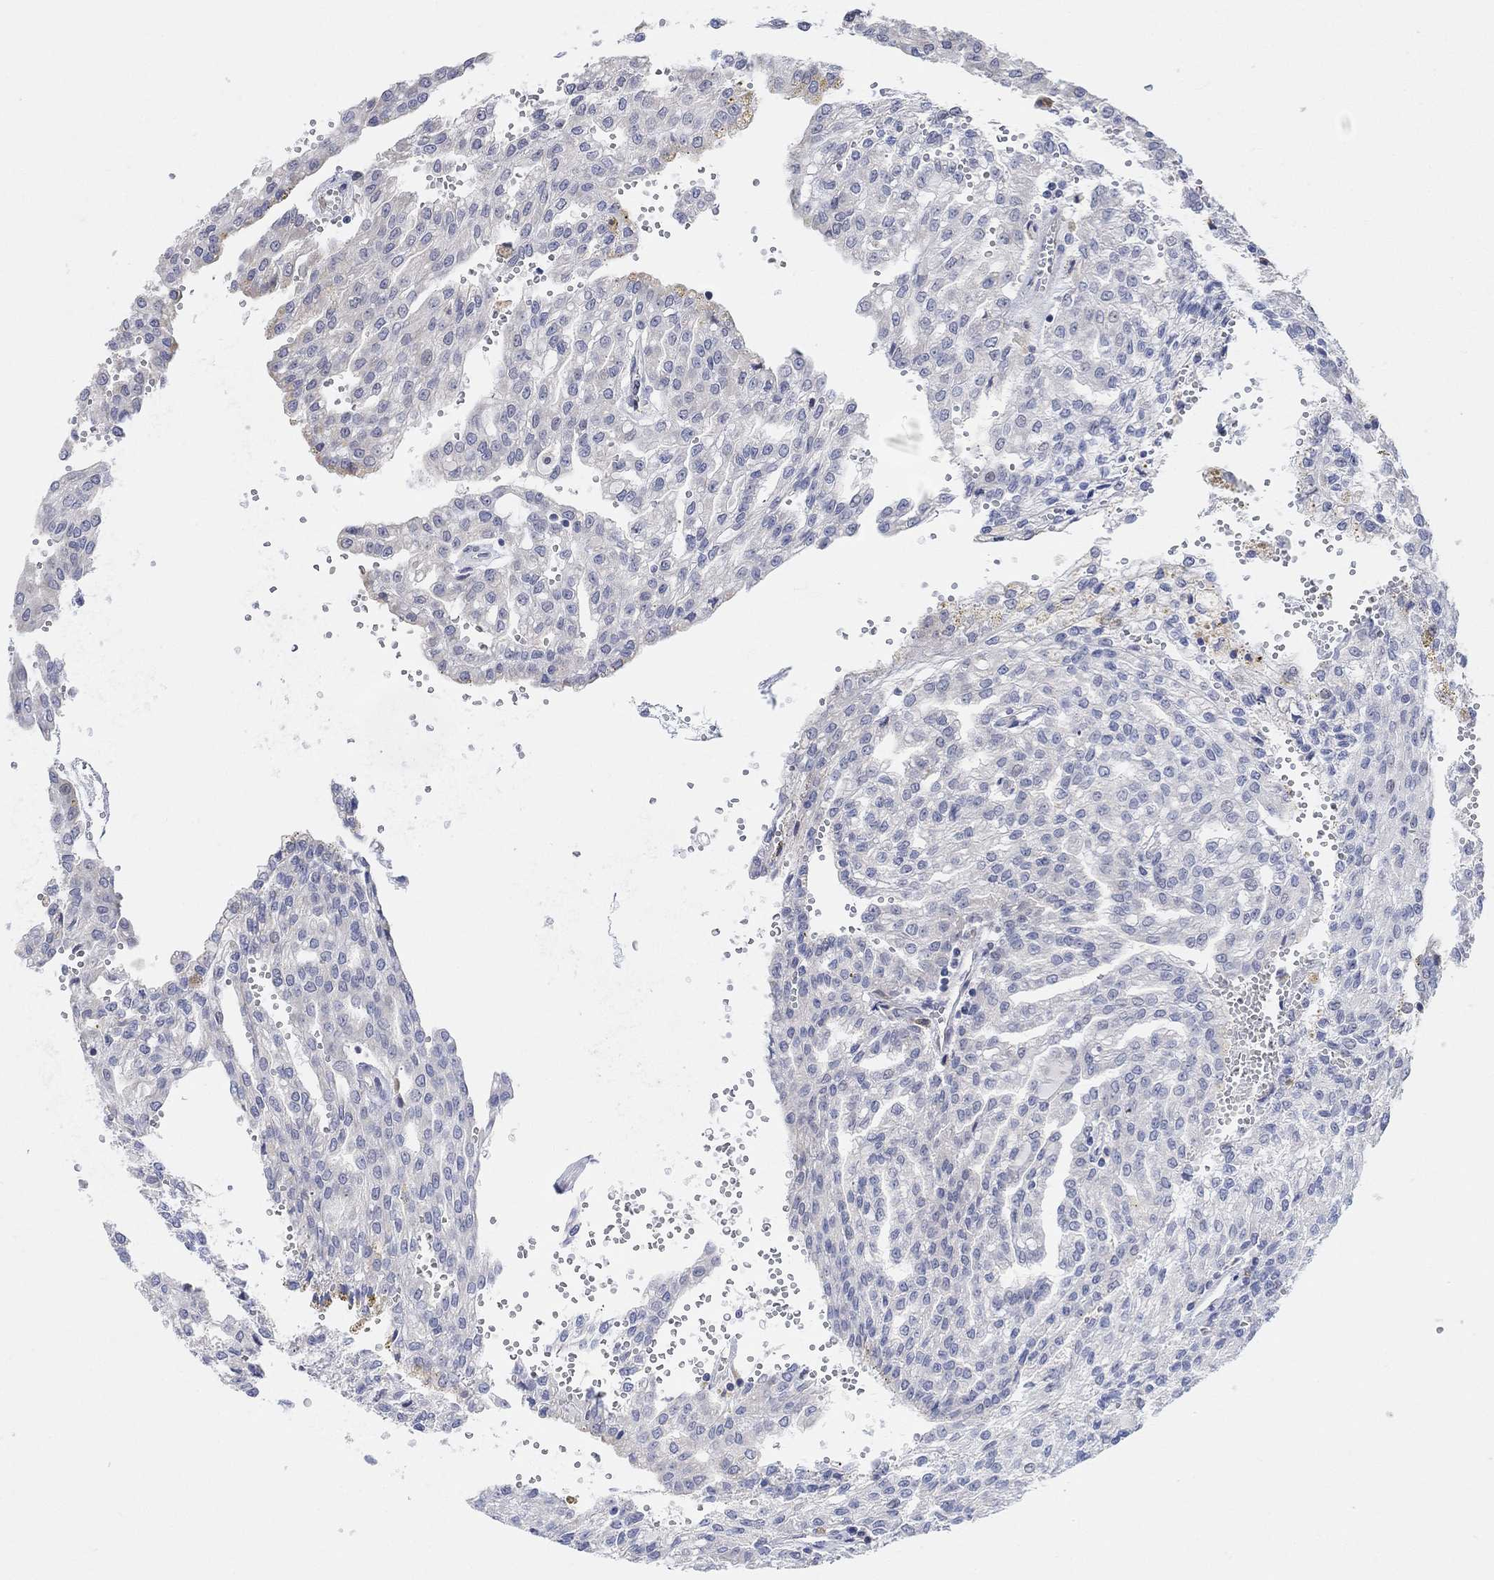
{"staining": {"intensity": "negative", "quantity": "none", "location": "none"}, "tissue": "renal cancer", "cell_type": "Tumor cells", "image_type": "cancer", "snomed": [{"axis": "morphology", "description": "Adenocarcinoma, NOS"}, {"axis": "topography", "description": "Kidney"}], "caption": "Protein analysis of renal cancer (adenocarcinoma) shows no significant staining in tumor cells.", "gene": "CNTF", "patient": {"sex": "male", "age": 63}}